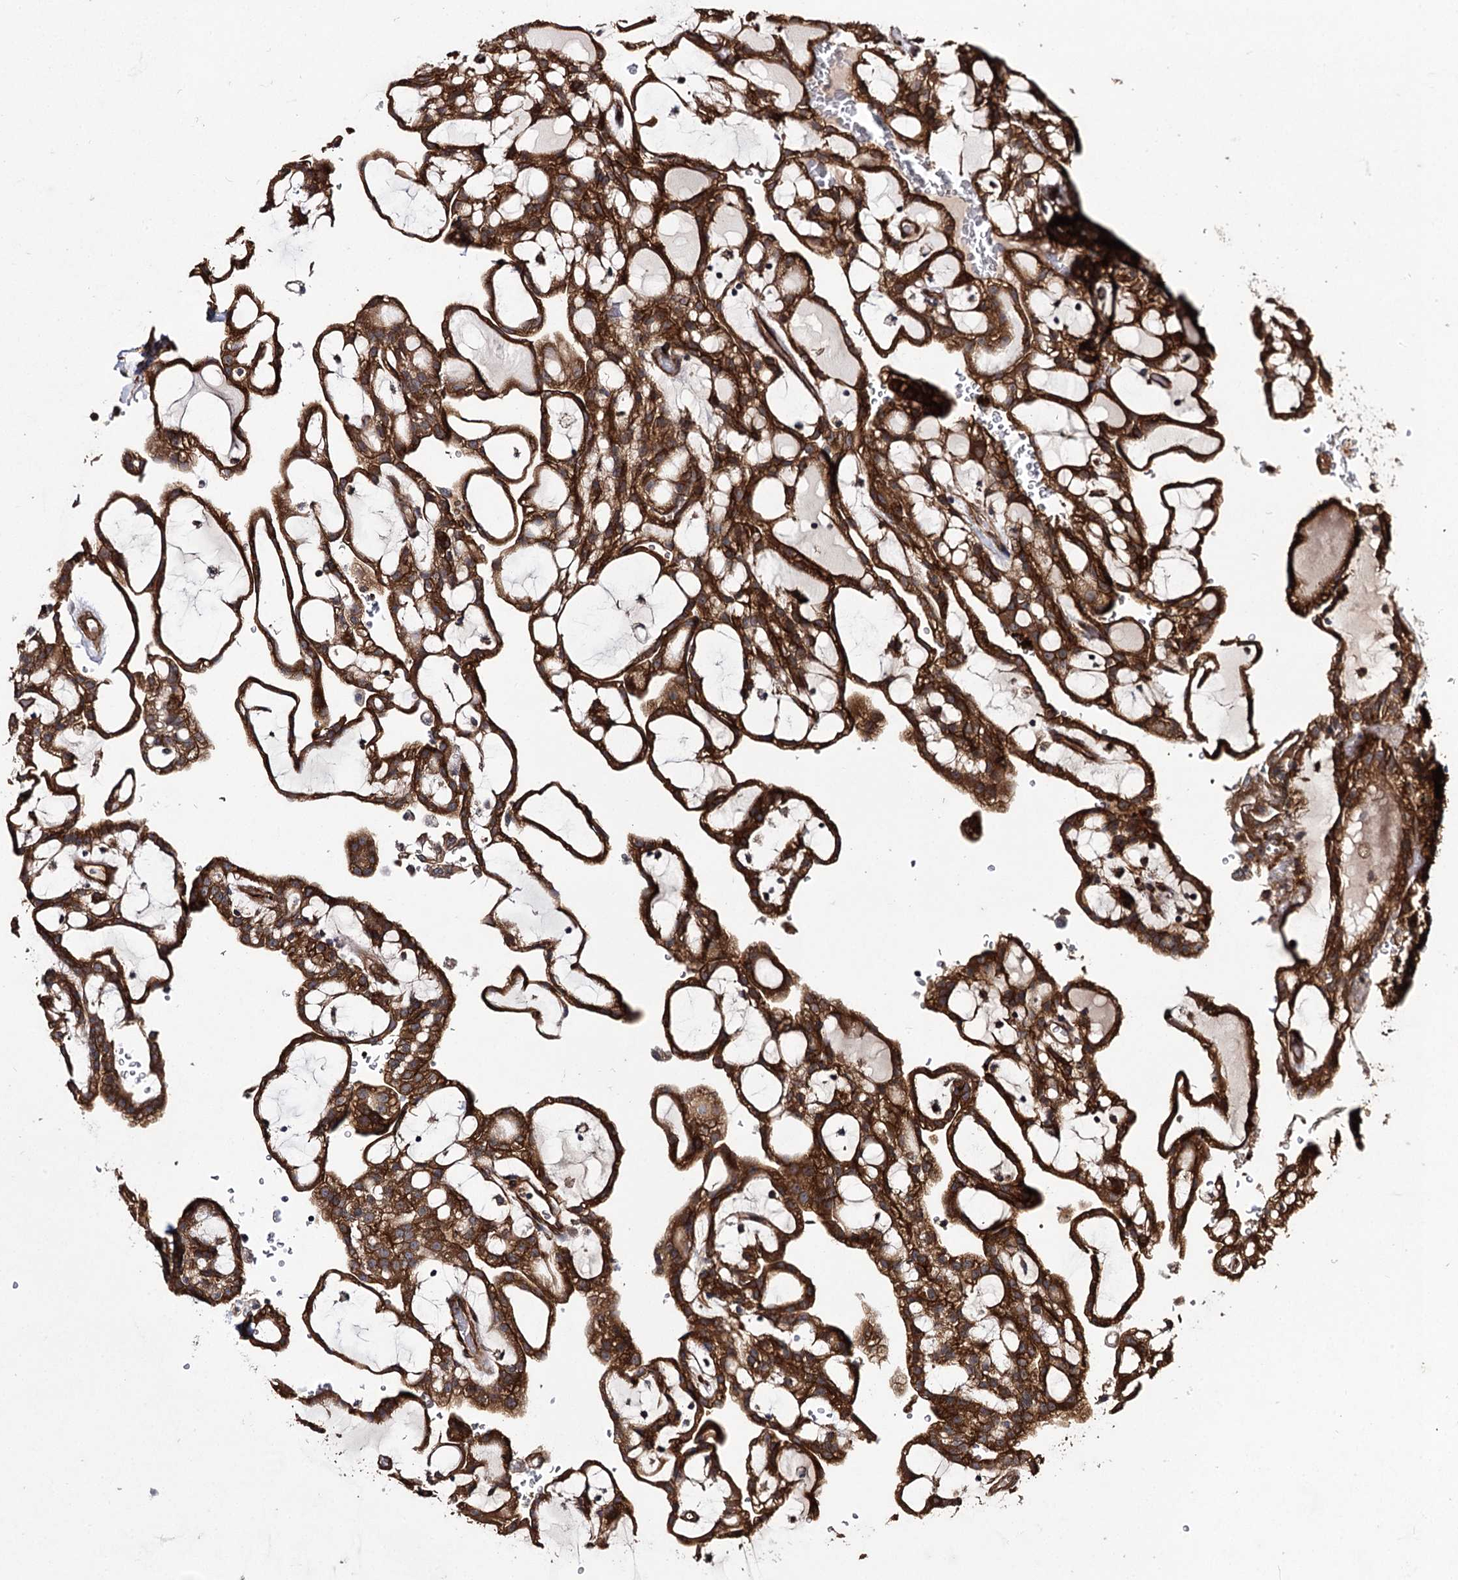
{"staining": {"intensity": "strong", "quantity": ">75%", "location": "cytoplasmic/membranous"}, "tissue": "renal cancer", "cell_type": "Tumor cells", "image_type": "cancer", "snomed": [{"axis": "morphology", "description": "Adenocarcinoma, NOS"}, {"axis": "topography", "description": "Kidney"}], "caption": "Immunohistochemical staining of renal cancer demonstrates strong cytoplasmic/membranous protein staining in approximately >75% of tumor cells. (brown staining indicates protein expression, while blue staining denotes nuclei).", "gene": "MYO1C", "patient": {"sex": "male", "age": 63}}